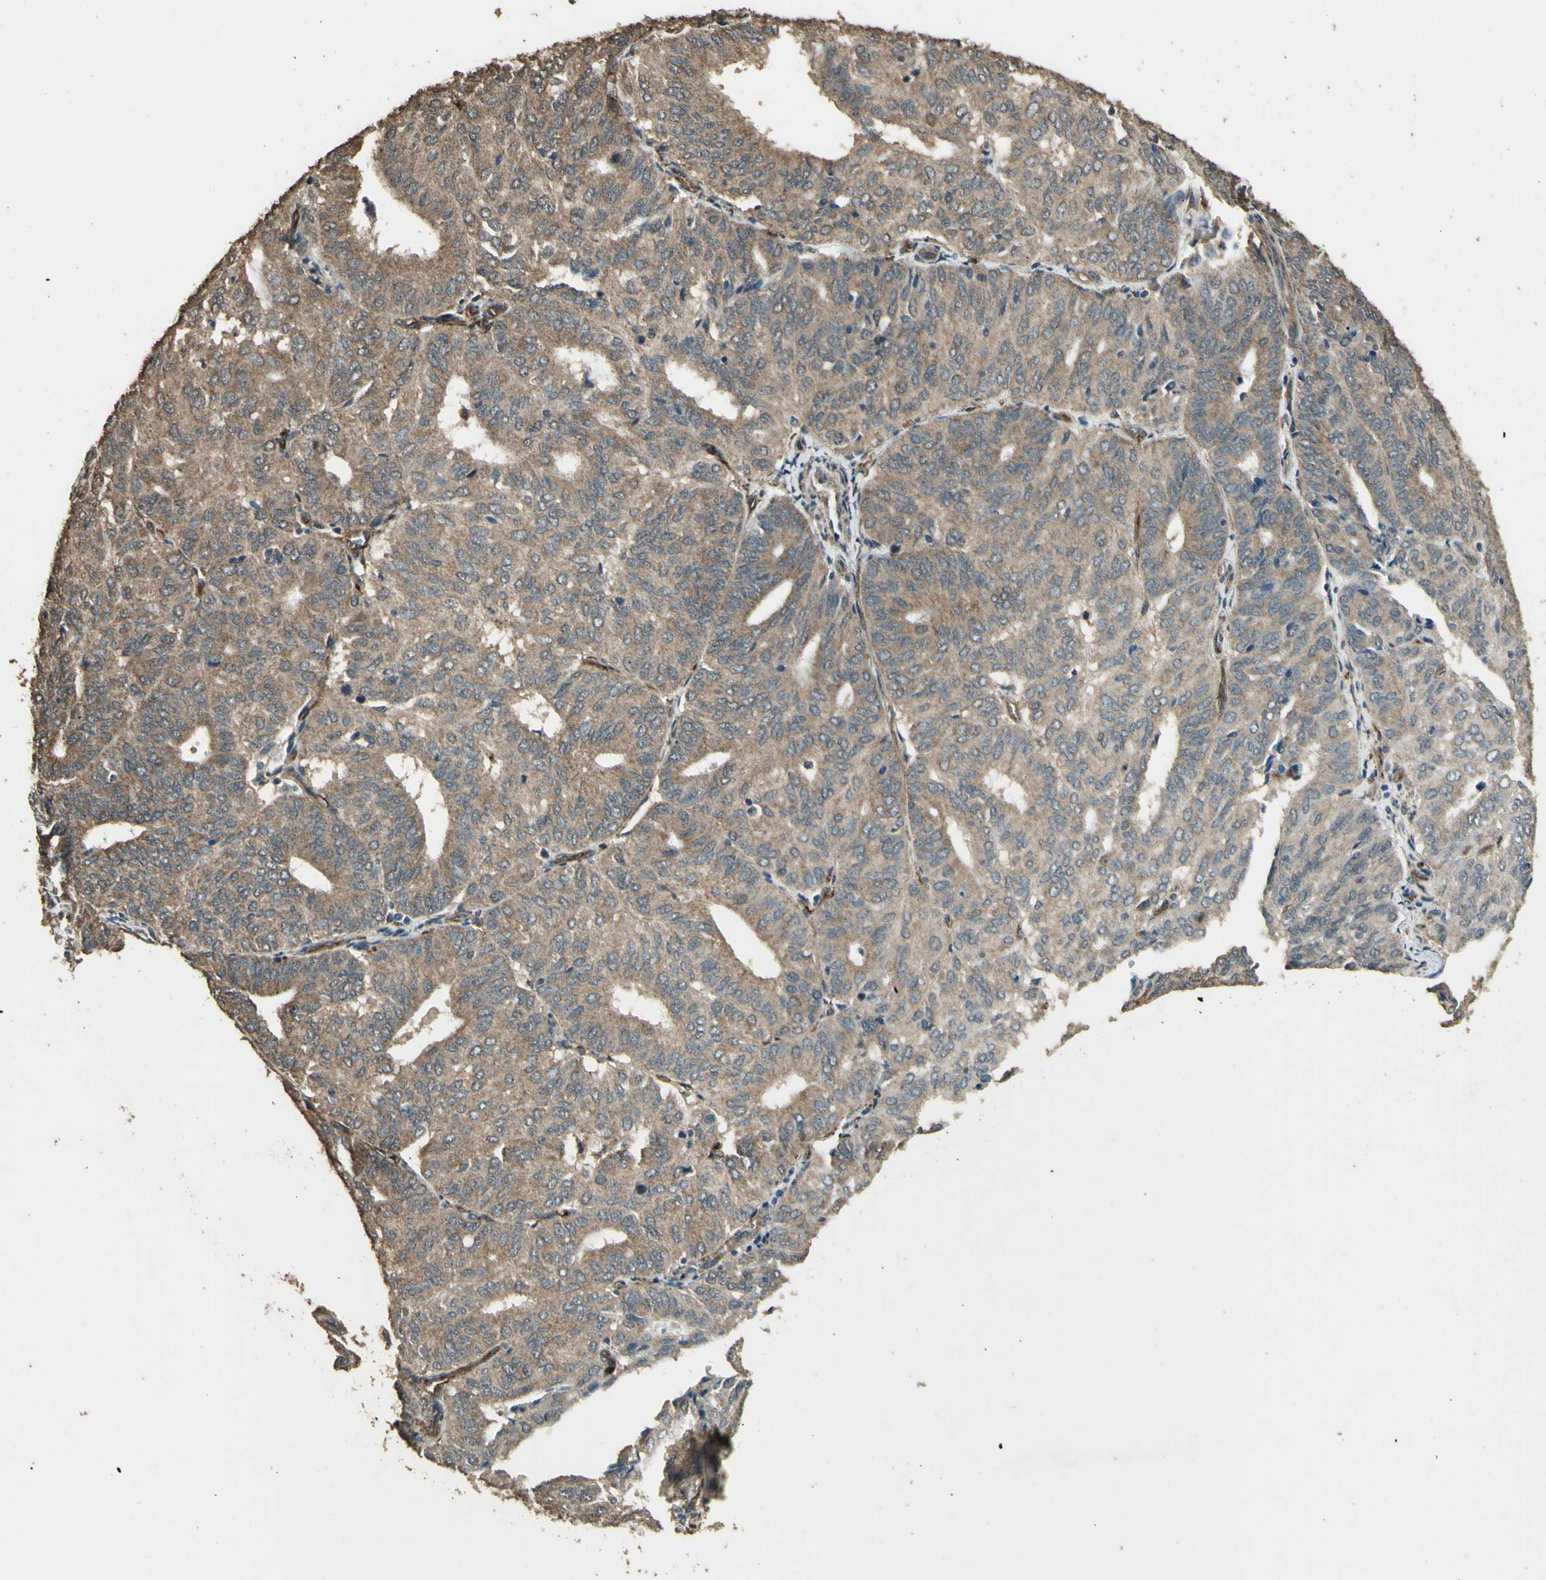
{"staining": {"intensity": "moderate", "quantity": ">75%", "location": "cytoplasmic/membranous"}, "tissue": "endometrial cancer", "cell_type": "Tumor cells", "image_type": "cancer", "snomed": [{"axis": "morphology", "description": "Adenocarcinoma, NOS"}, {"axis": "topography", "description": "Uterus"}], "caption": "A histopathology image of endometrial cancer (adenocarcinoma) stained for a protein shows moderate cytoplasmic/membranous brown staining in tumor cells.", "gene": "TSPO", "patient": {"sex": "female", "age": 60}}